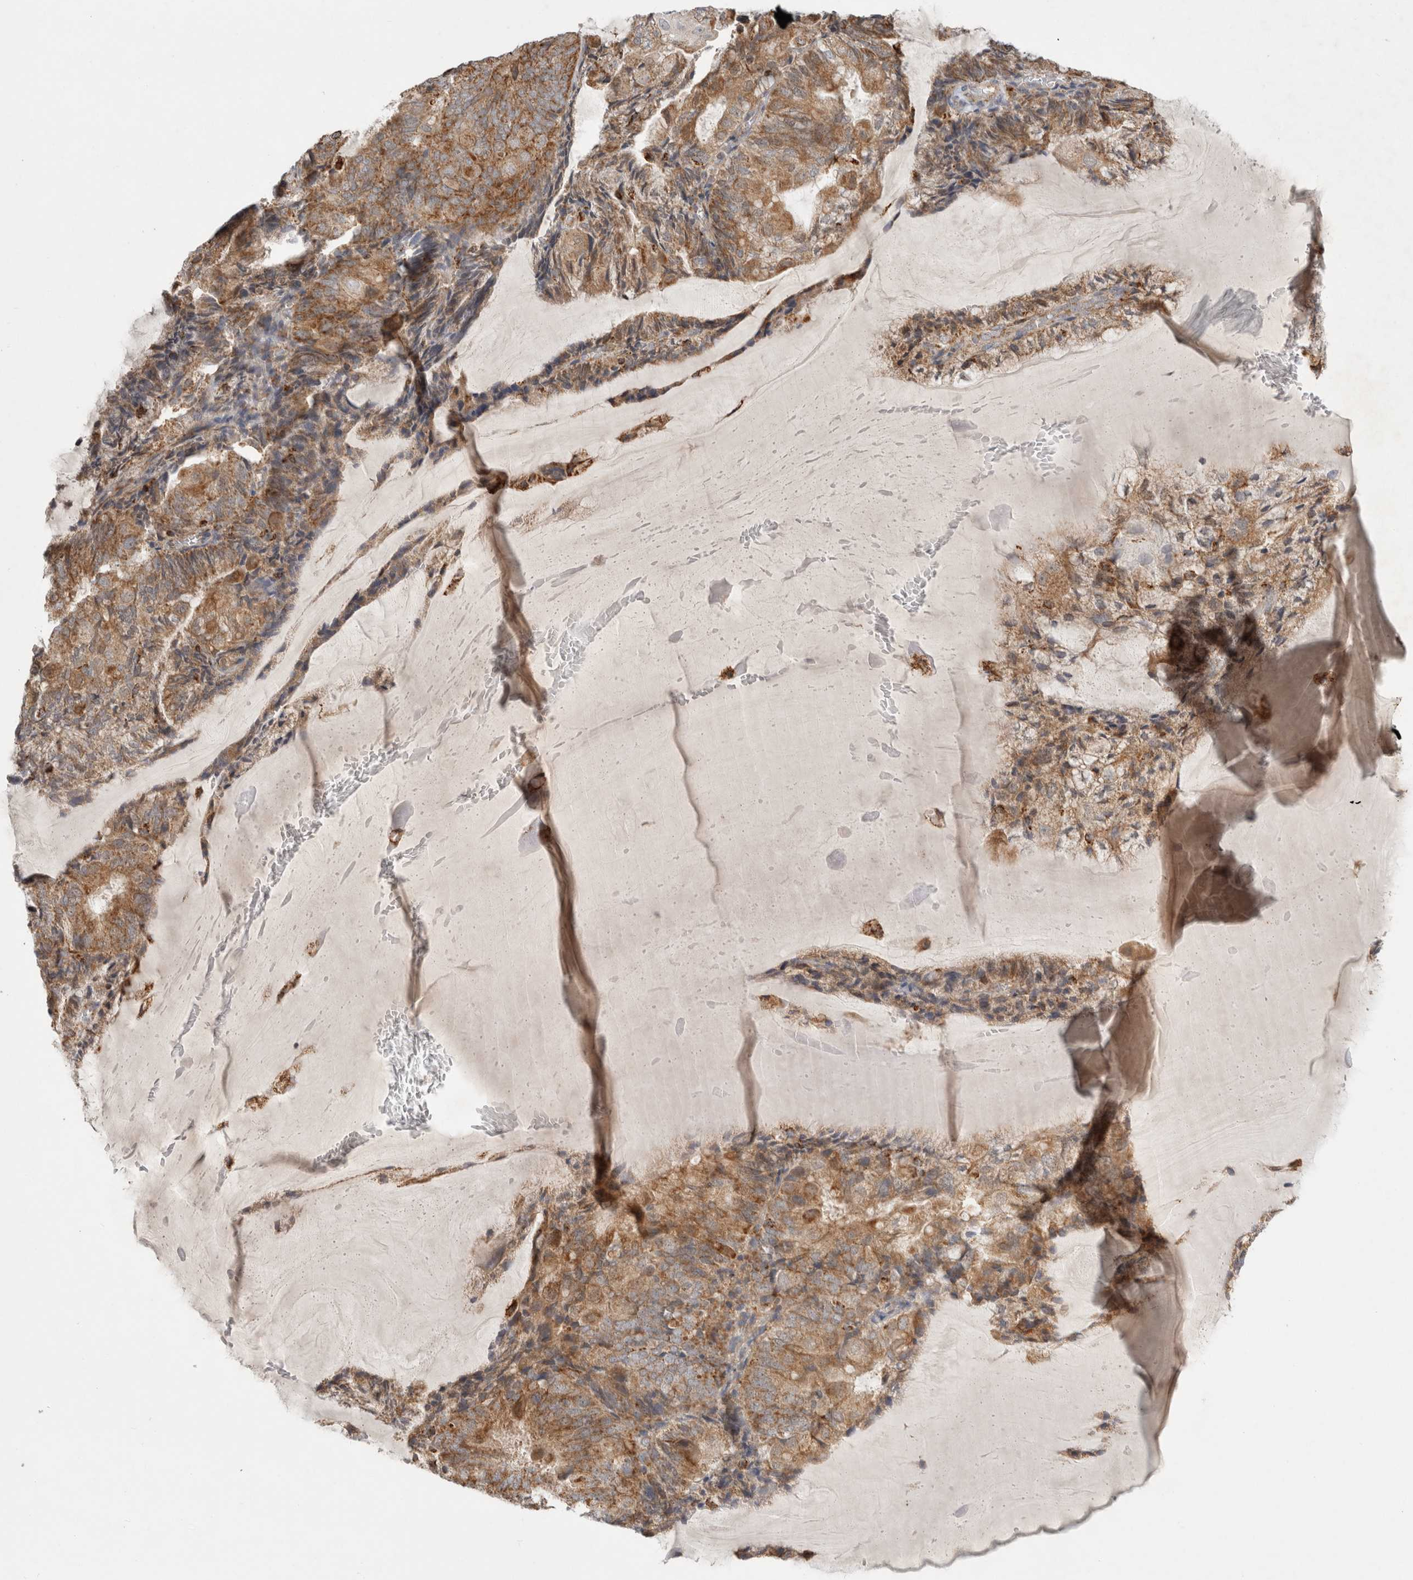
{"staining": {"intensity": "moderate", "quantity": ">75%", "location": "cytoplasmic/membranous"}, "tissue": "endometrial cancer", "cell_type": "Tumor cells", "image_type": "cancer", "snomed": [{"axis": "morphology", "description": "Adenocarcinoma, NOS"}, {"axis": "topography", "description": "Endometrium"}], "caption": "Adenocarcinoma (endometrial) stained with immunohistochemistry demonstrates moderate cytoplasmic/membranous positivity in about >75% of tumor cells. (DAB IHC, brown staining for protein, blue staining for nuclei).", "gene": "HROB", "patient": {"sex": "female", "age": 81}}